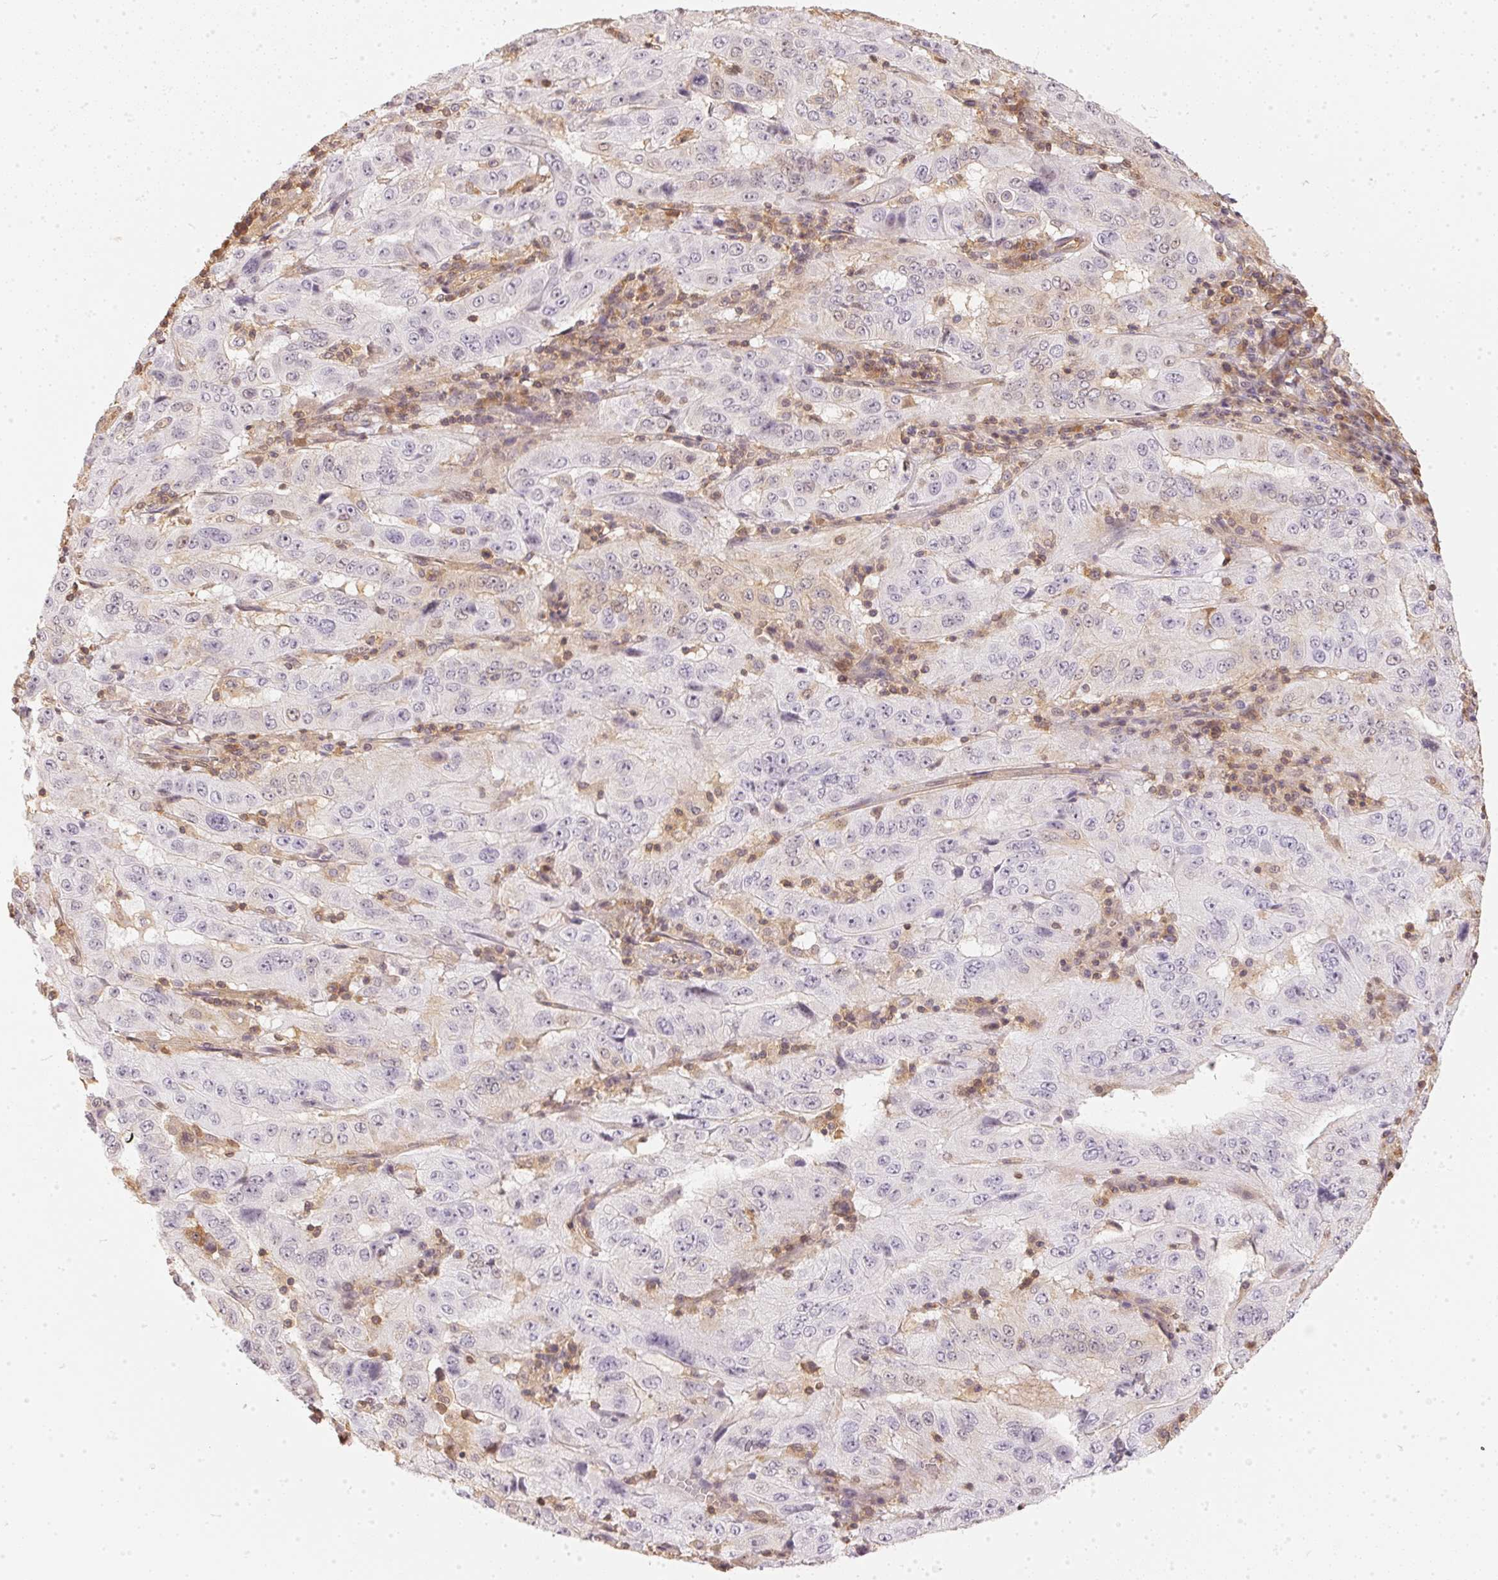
{"staining": {"intensity": "negative", "quantity": "none", "location": "none"}, "tissue": "pancreatic cancer", "cell_type": "Tumor cells", "image_type": "cancer", "snomed": [{"axis": "morphology", "description": "Adenocarcinoma, NOS"}, {"axis": "topography", "description": "Pancreas"}], "caption": "Immunohistochemistry (IHC) histopathology image of neoplastic tissue: adenocarcinoma (pancreatic) stained with DAB (3,3'-diaminobenzidine) displays no significant protein expression in tumor cells. (DAB immunohistochemistry, high magnification).", "gene": "BLMH", "patient": {"sex": "male", "age": 63}}